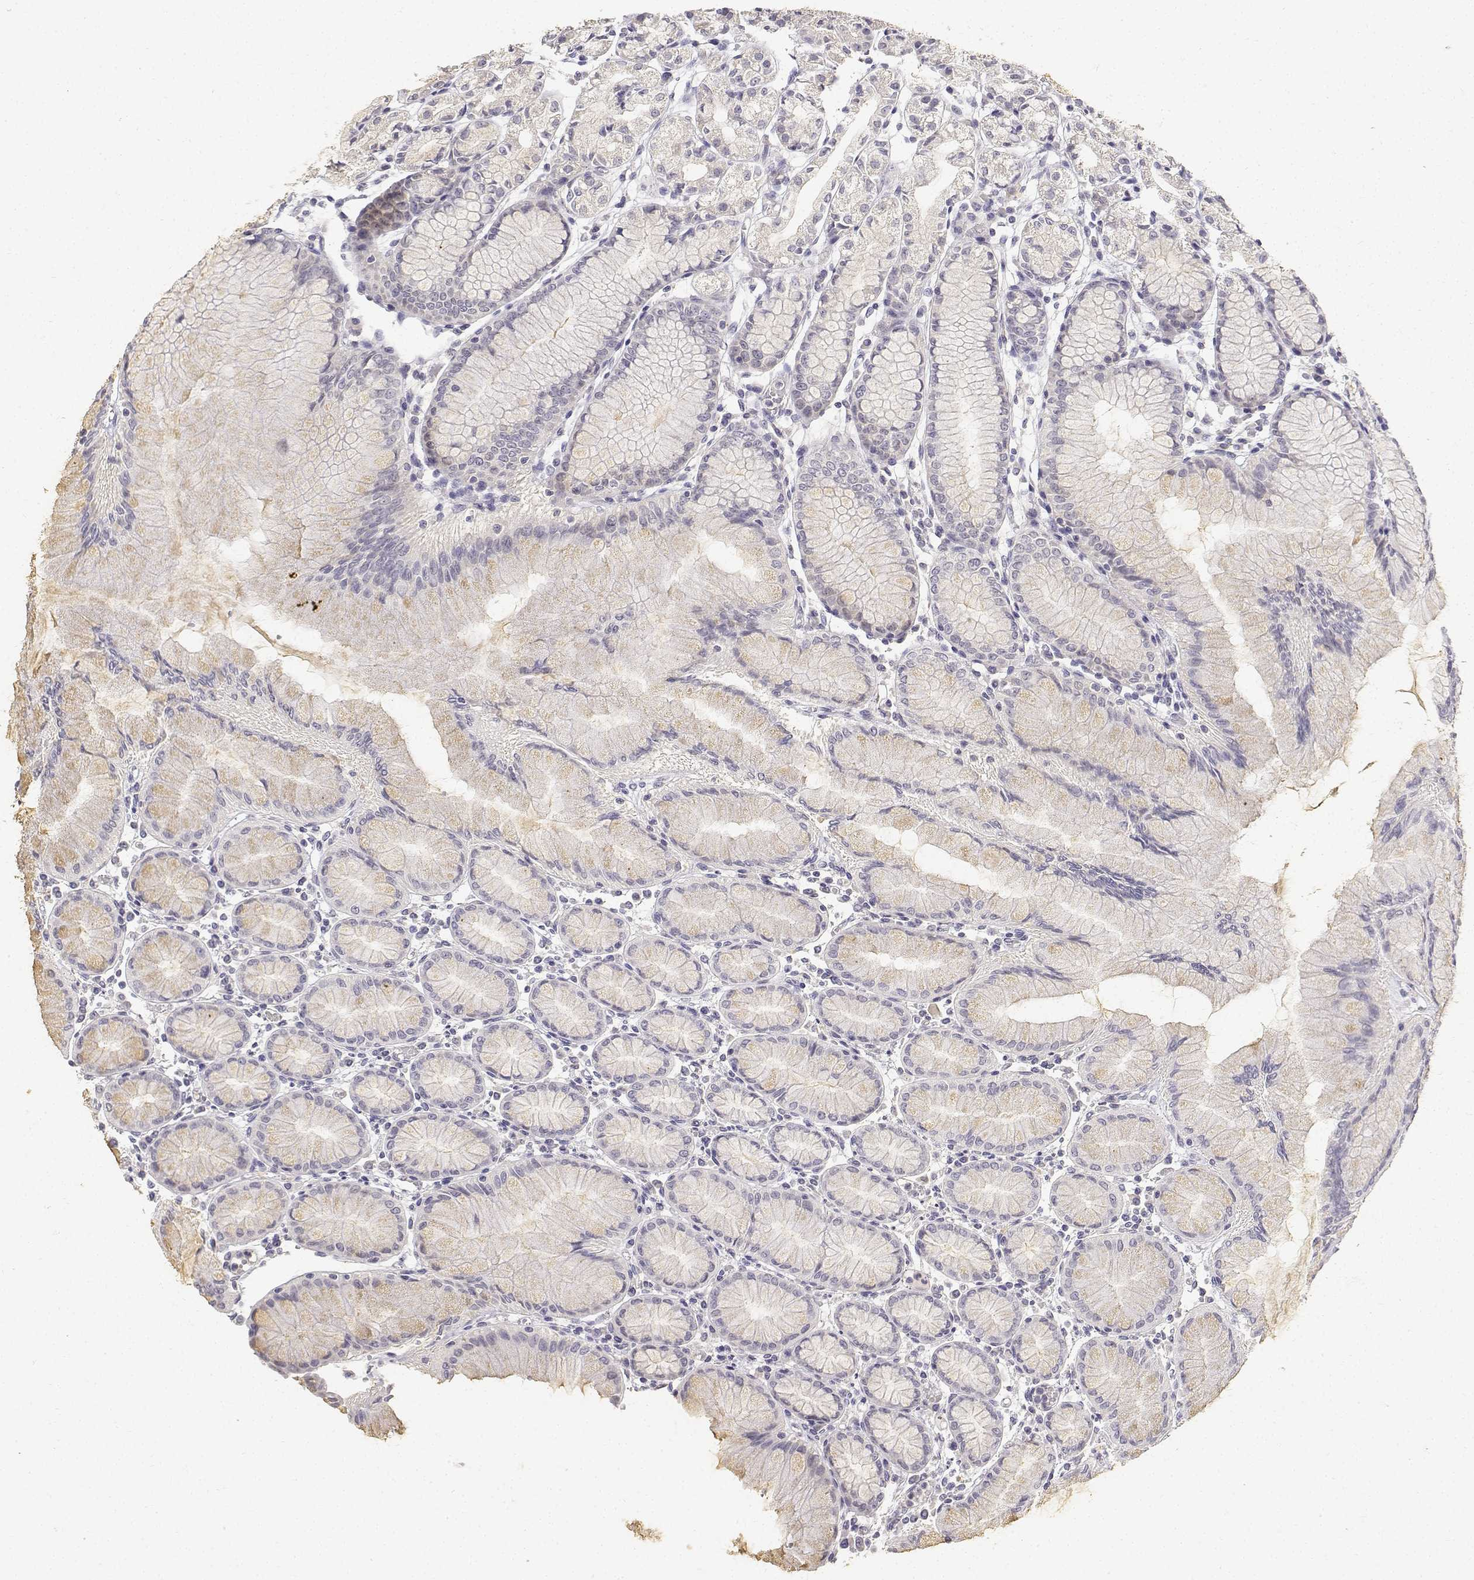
{"staining": {"intensity": "negative", "quantity": "none", "location": "none"}, "tissue": "stomach", "cell_type": "Glandular cells", "image_type": "normal", "snomed": [{"axis": "morphology", "description": "Normal tissue, NOS"}, {"axis": "topography", "description": "Stomach"}], "caption": "Image shows no significant protein expression in glandular cells of unremarkable stomach.", "gene": "PAEP", "patient": {"sex": "female", "age": 57}}